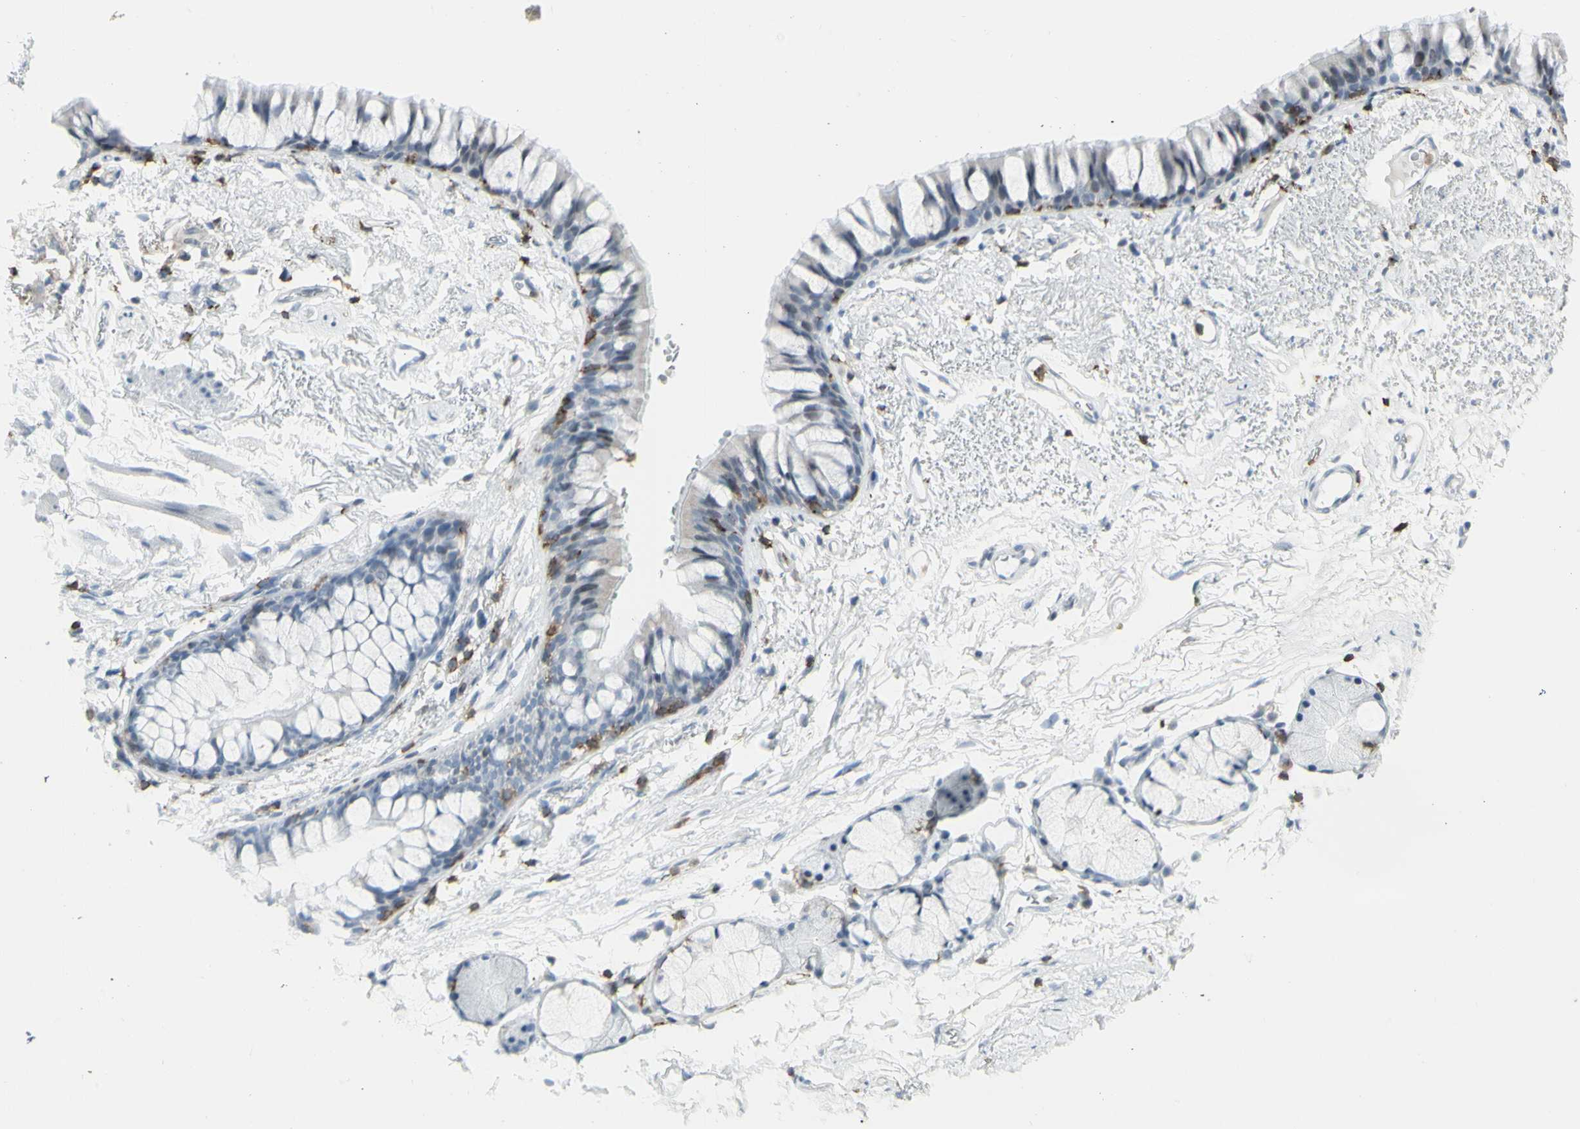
{"staining": {"intensity": "negative", "quantity": "none", "location": "none"}, "tissue": "adipose tissue", "cell_type": "Adipocytes", "image_type": "normal", "snomed": [{"axis": "morphology", "description": "Normal tissue, NOS"}, {"axis": "topography", "description": "Bronchus"}], "caption": "Micrograph shows no protein staining in adipocytes of normal adipose tissue.", "gene": "NRG1", "patient": {"sex": "female", "age": 73}}